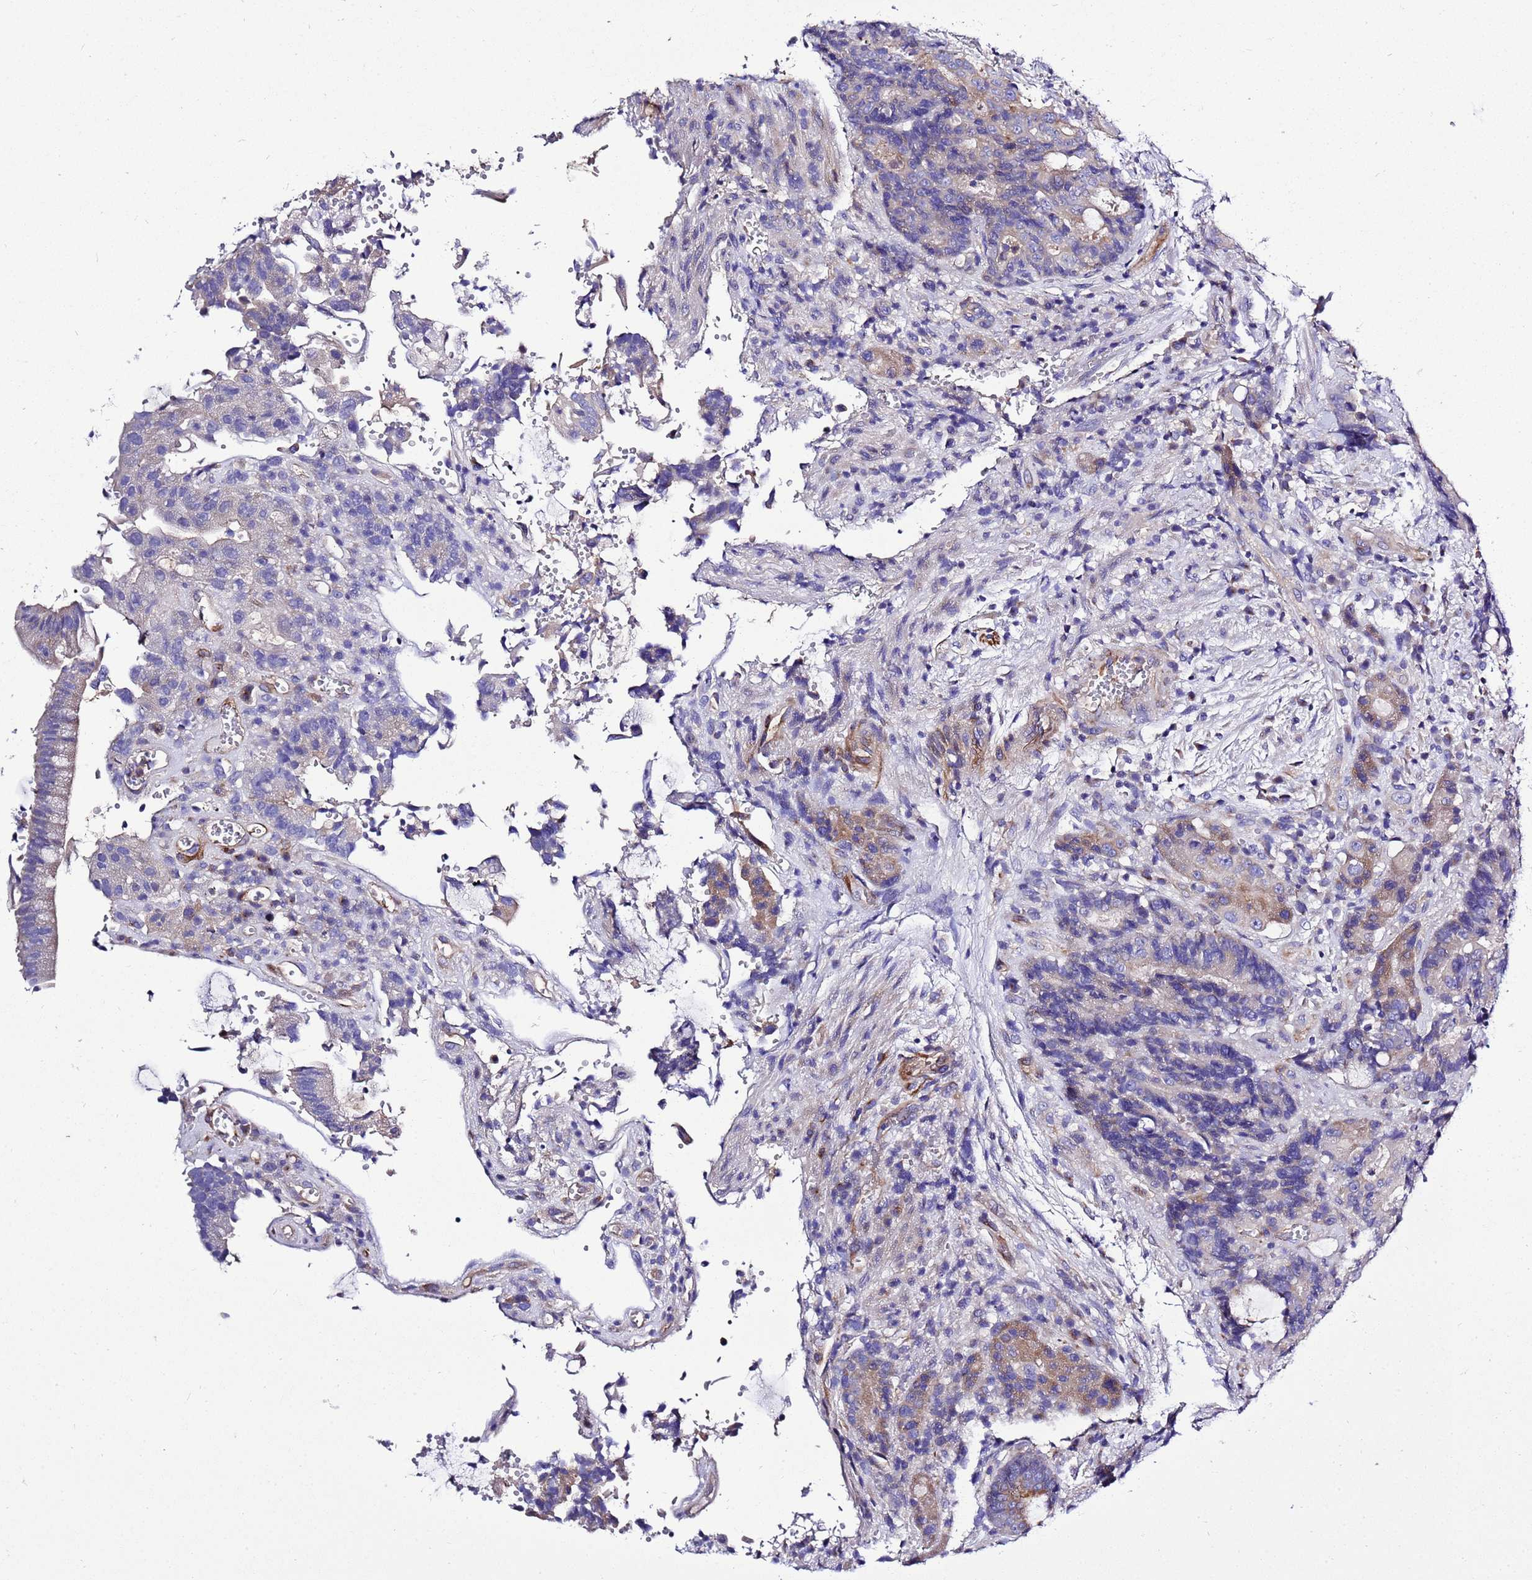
{"staining": {"intensity": "weak", "quantity": "<25%", "location": "cytoplasmic/membranous"}, "tissue": "colorectal cancer", "cell_type": "Tumor cells", "image_type": "cancer", "snomed": [{"axis": "morphology", "description": "Adenocarcinoma, NOS"}, {"axis": "topography", "description": "Rectum"}], "caption": "Immunohistochemistry of adenocarcinoma (colorectal) demonstrates no positivity in tumor cells. (Immunohistochemistry, brightfield microscopy, high magnification).", "gene": "KICS2", "patient": {"sex": "male", "age": 69}}